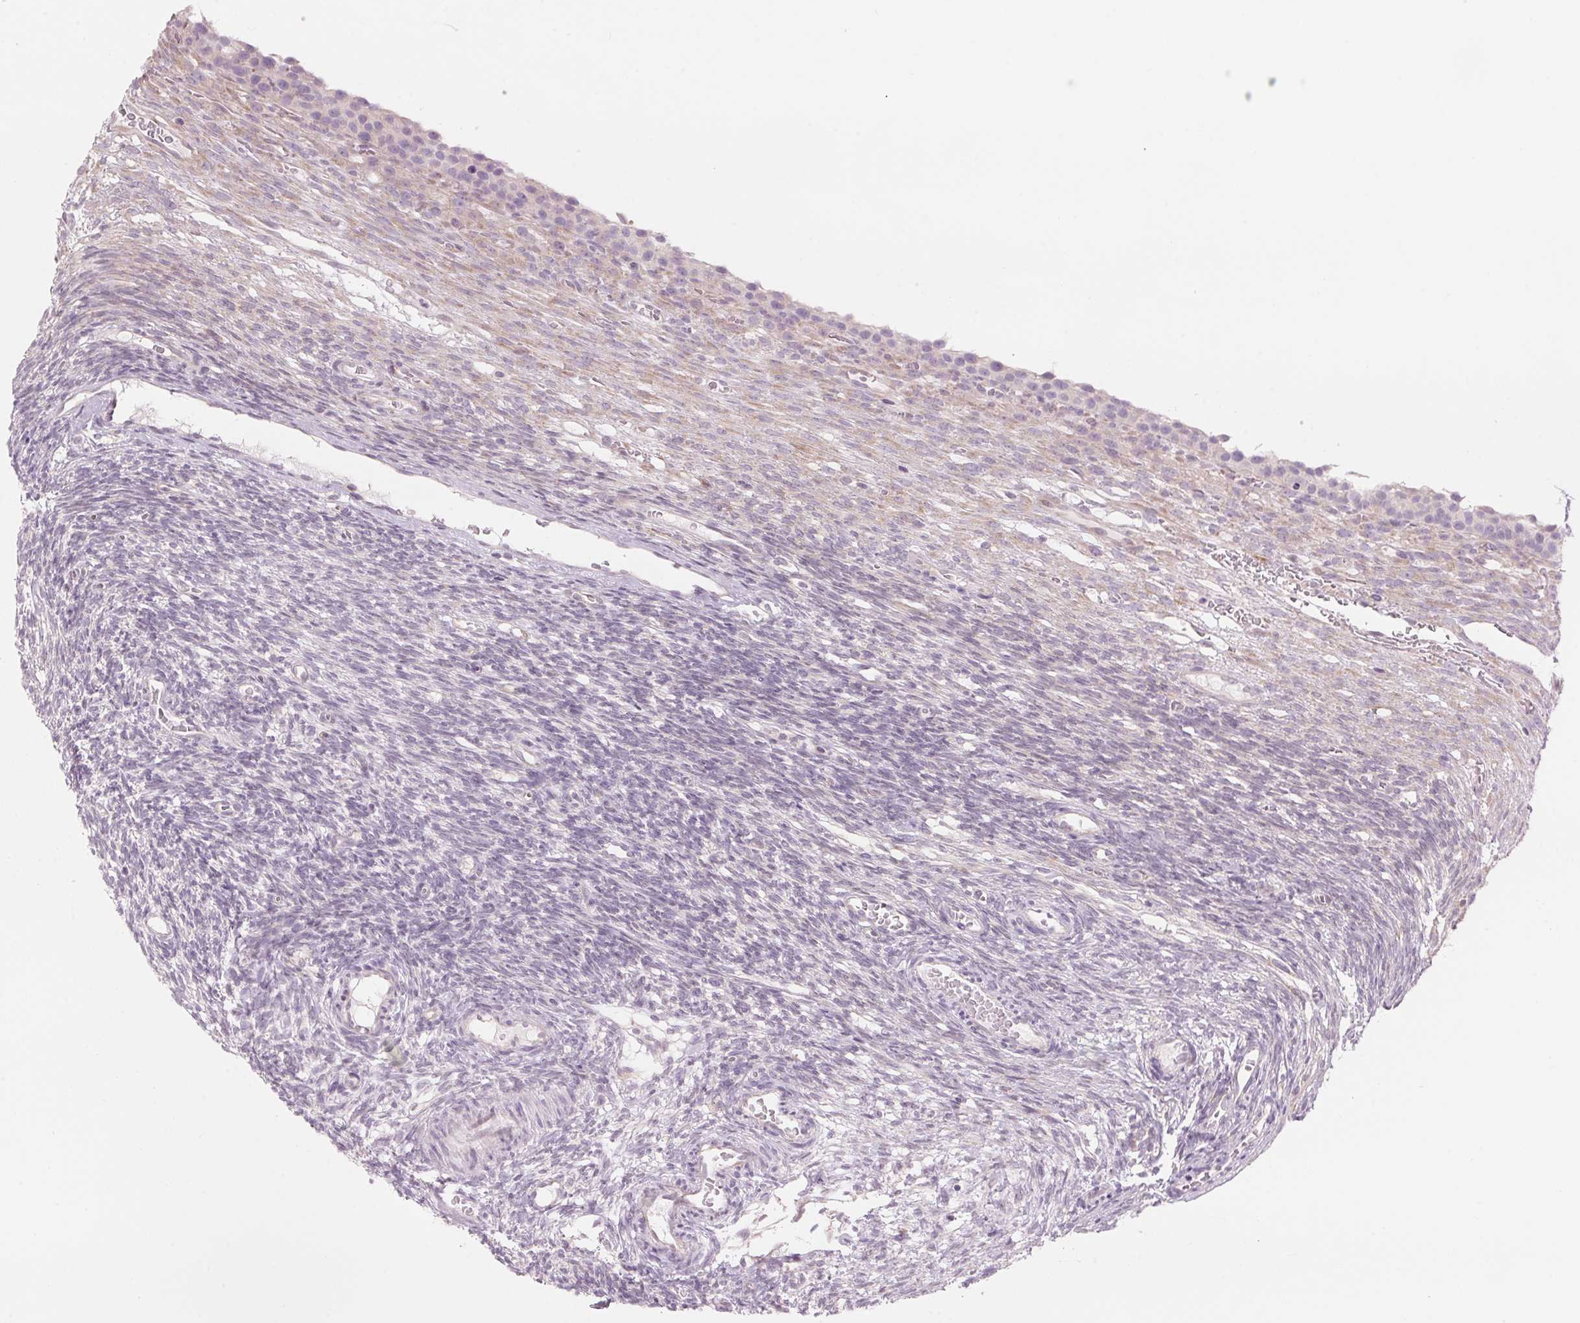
{"staining": {"intensity": "negative", "quantity": "none", "location": "none"}, "tissue": "ovary", "cell_type": "Follicle cells", "image_type": "normal", "snomed": [{"axis": "morphology", "description": "Normal tissue, NOS"}, {"axis": "topography", "description": "Ovary"}], "caption": "Follicle cells show no significant protein positivity in normal ovary. (Brightfield microscopy of DAB (3,3'-diaminobenzidine) IHC at high magnification).", "gene": "GNMT", "patient": {"sex": "female", "age": 34}}